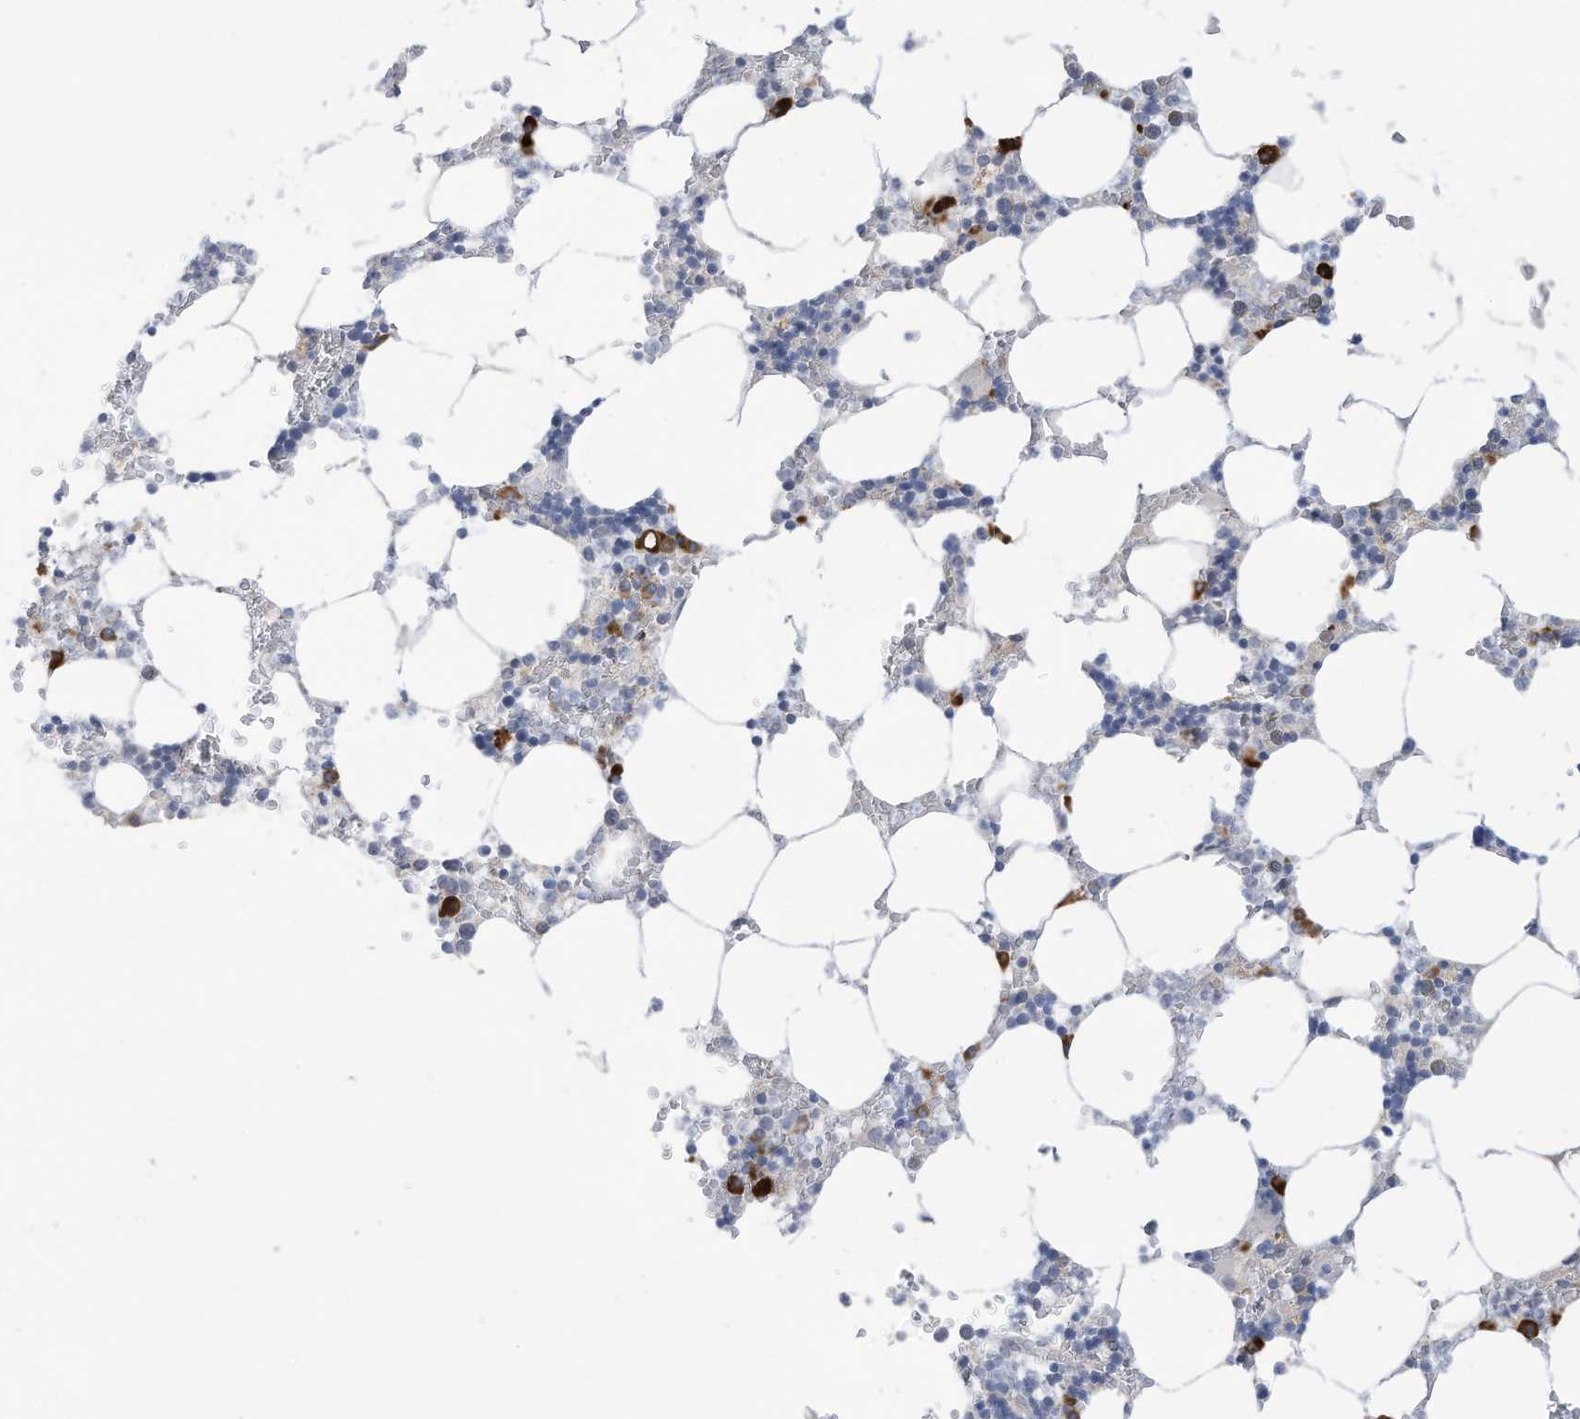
{"staining": {"intensity": "strong", "quantity": "<25%", "location": "cytoplasmic/membranous"}, "tissue": "bone marrow", "cell_type": "Hematopoietic cells", "image_type": "normal", "snomed": [{"axis": "morphology", "description": "Normal tissue, NOS"}, {"axis": "topography", "description": "Bone marrow"}], "caption": "IHC of benign bone marrow shows medium levels of strong cytoplasmic/membranous expression in about <25% of hematopoietic cells.", "gene": "ZNF292", "patient": {"sex": "male", "age": 70}}